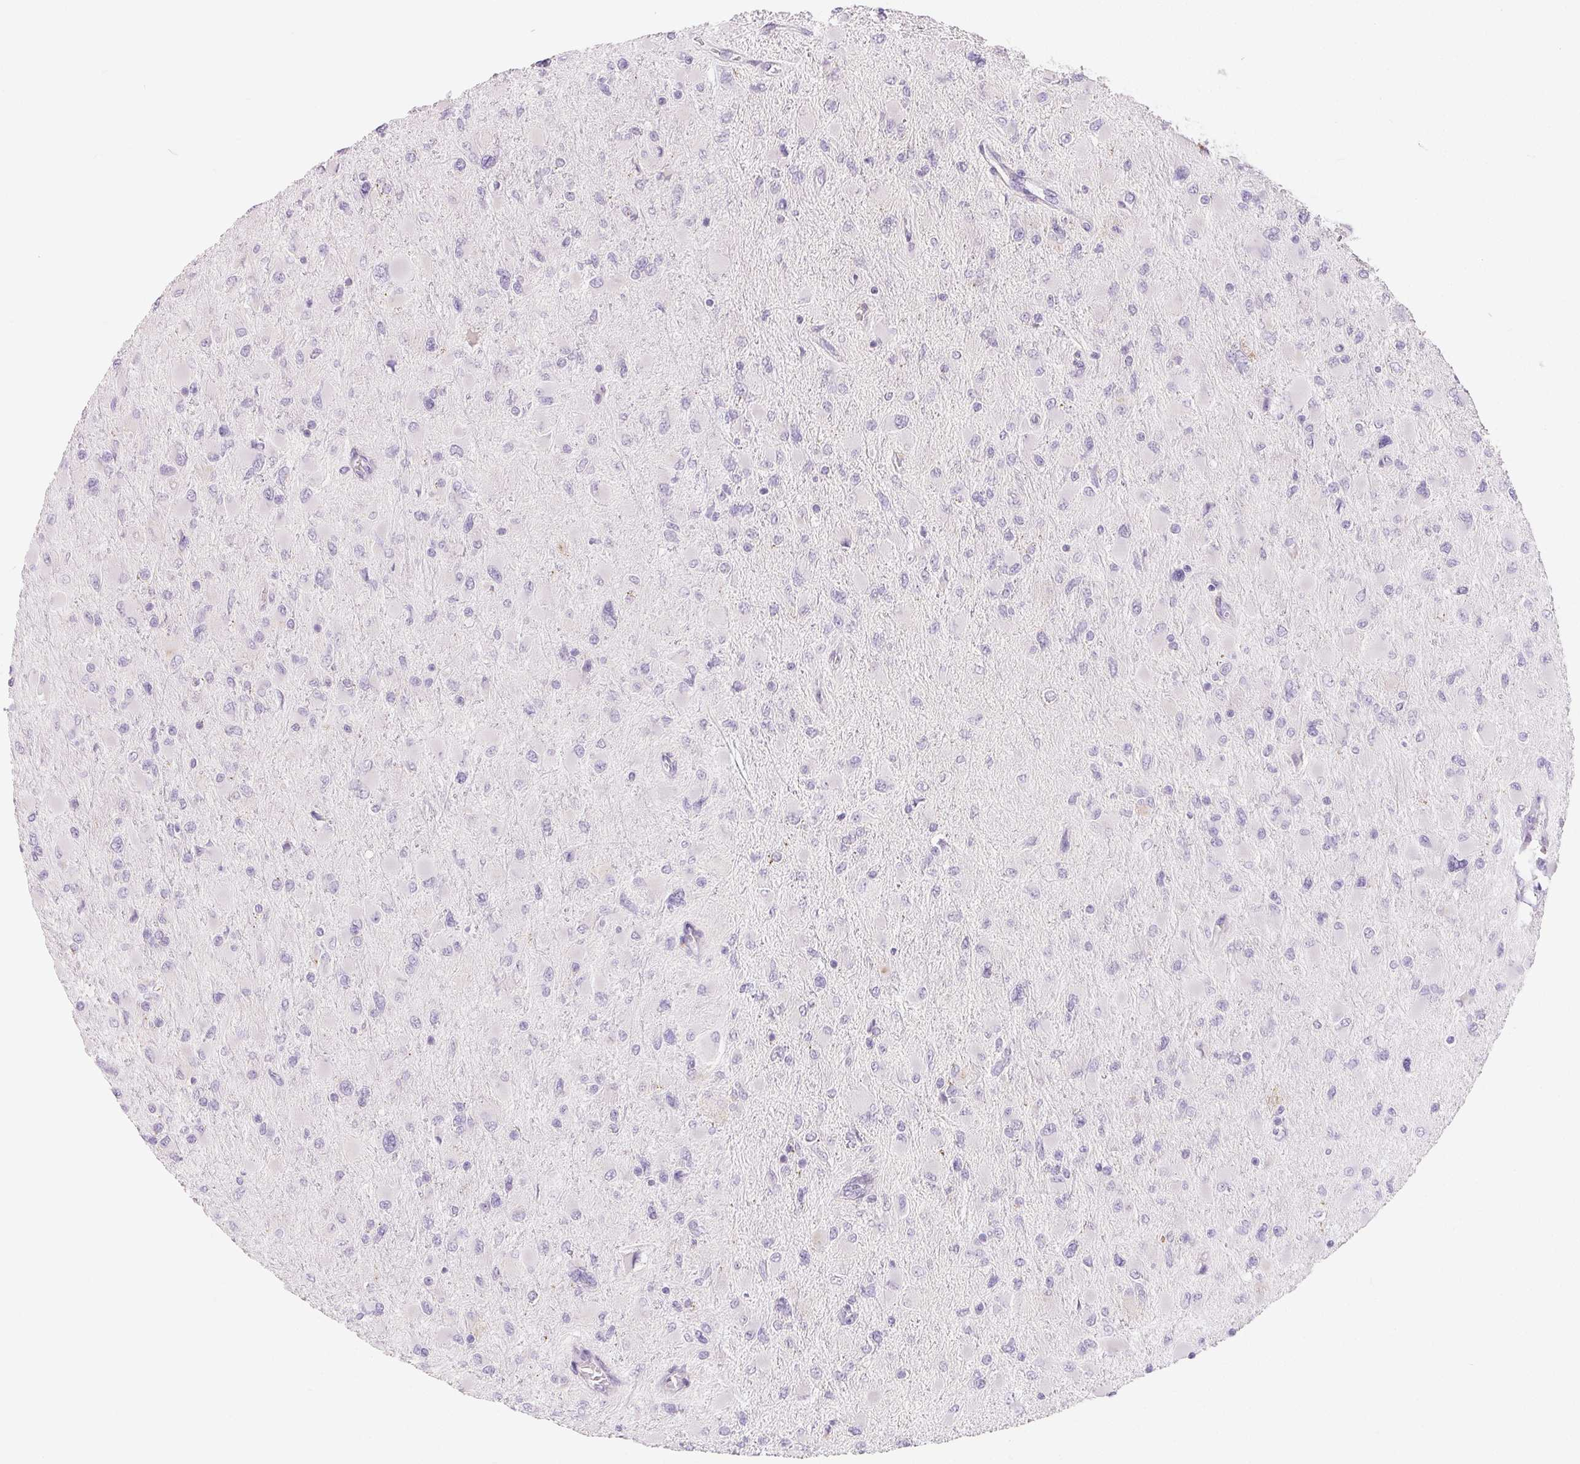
{"staining": {"intensity": "negative", "quantity": "none", "location": "none"}, "tissue": "glioma", "cell_type": "Tumor cells", "image_type": "cancer", "snomed": [{"axis": "morphology", "description": "Glioma, malignant, High grade"}, {"axis": "topography", "description": "Cerebral cortex"}], "caption": "The immunohistochemistry image has no significant expression in tumor cells of glioma tissue.", "gene": "SPACA5B", "patient": {"sex": "female", "age": 36}}